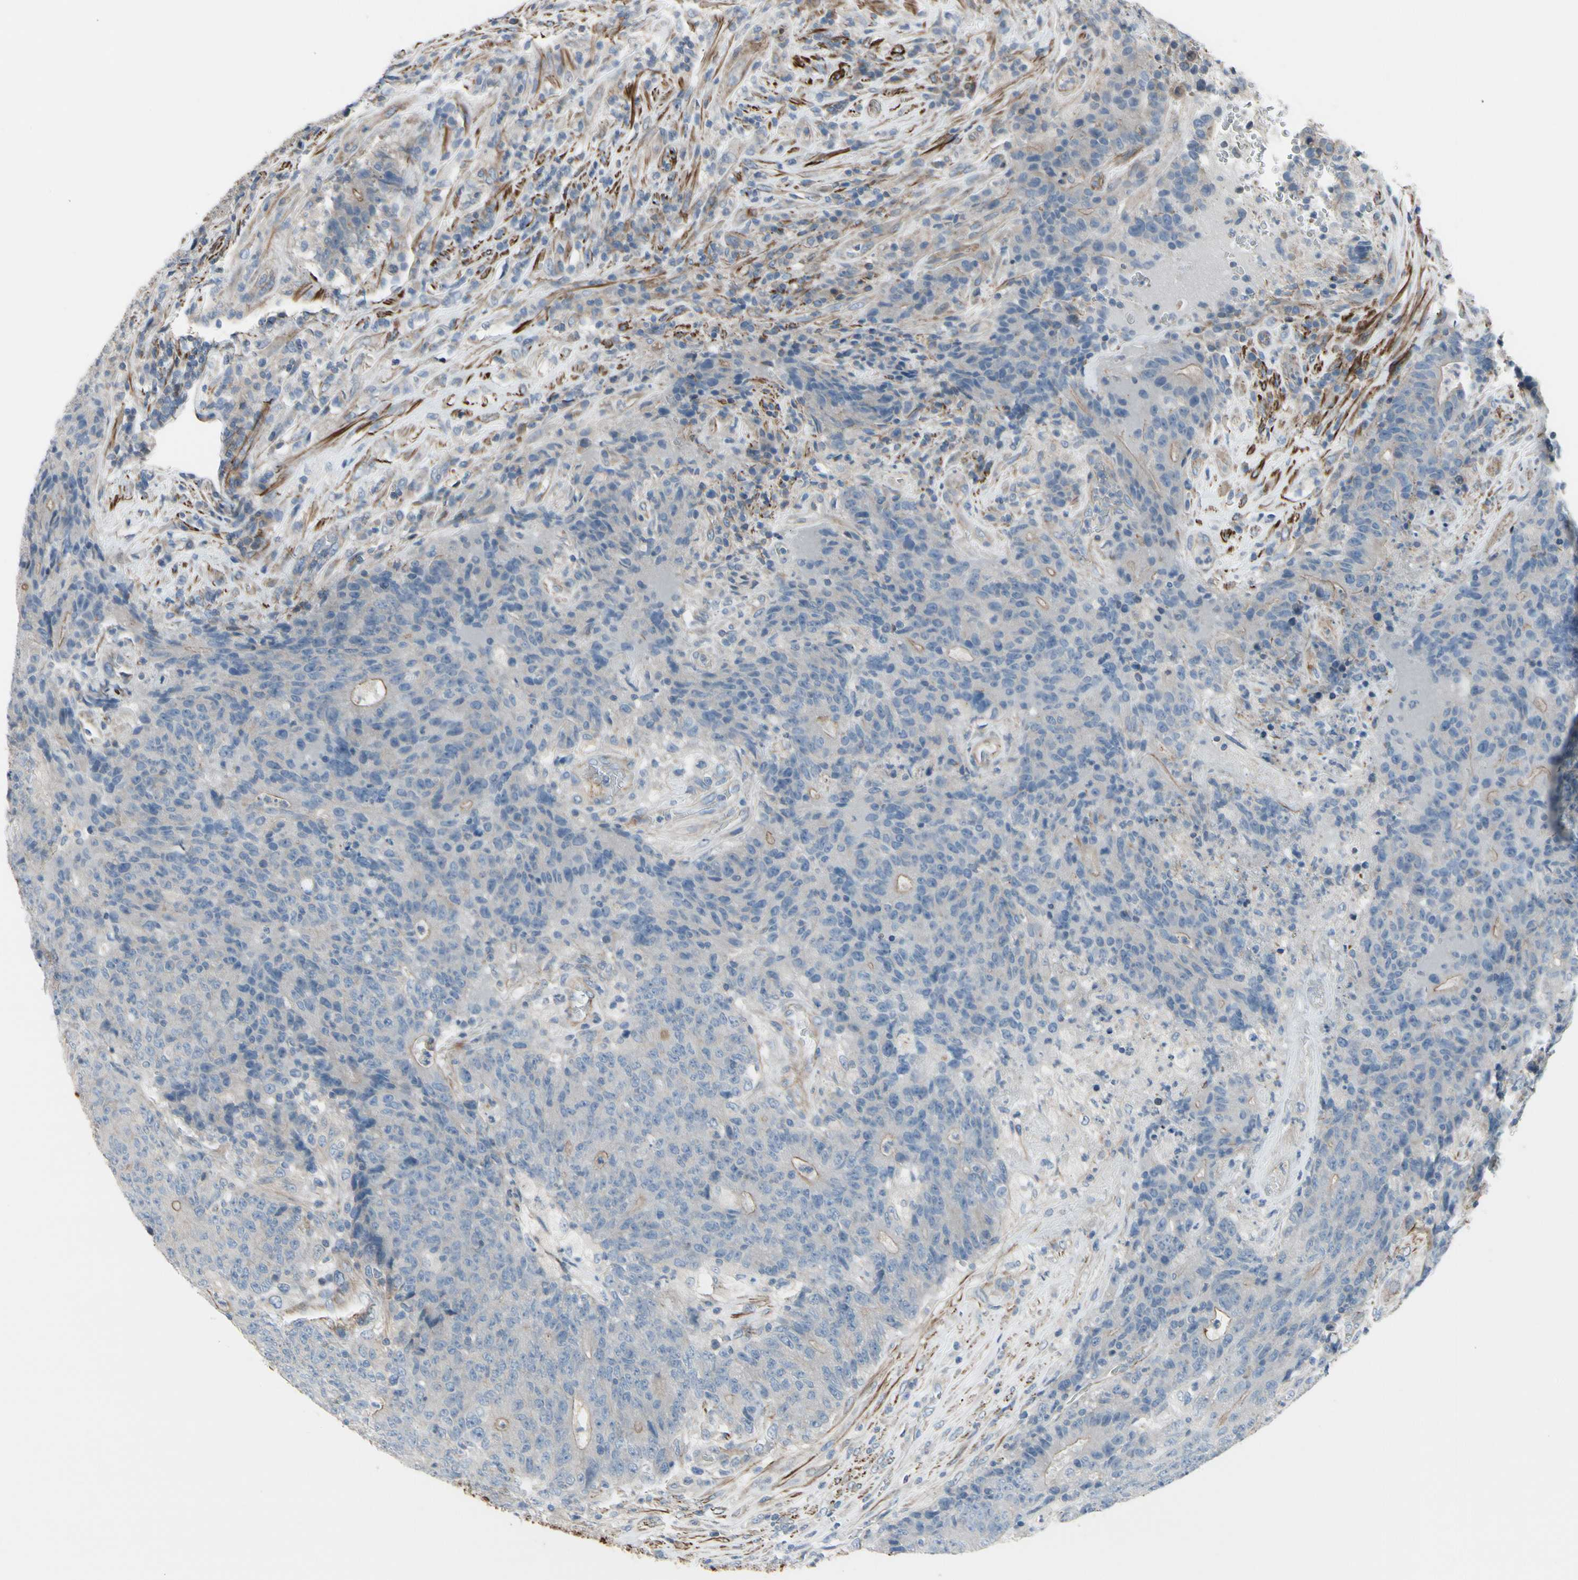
{"staining": {"intensity": "weak", "quantity": "<25%", "location": "cytoplasmic/membranous"}, "tissue": "colorectal cancer", "cell_type": "Tumor cells", "image_type": "cancer", "snomed": [{"axis": "morphology", "description": "Normal tissue, NOS"}, {"axis": "morphology", "description": "Adenocarcinoma, NOS"}, {"axis": "topography", "description": "Colon"}], "caption": "Immunohistochemistry (IHC) image of human adenocarcinoma (colorectal) stained for a protein (brown), which shows no staining in tumor cells.", "gene": "TPM1", "patient": {"sex": "female", "age": 75}}